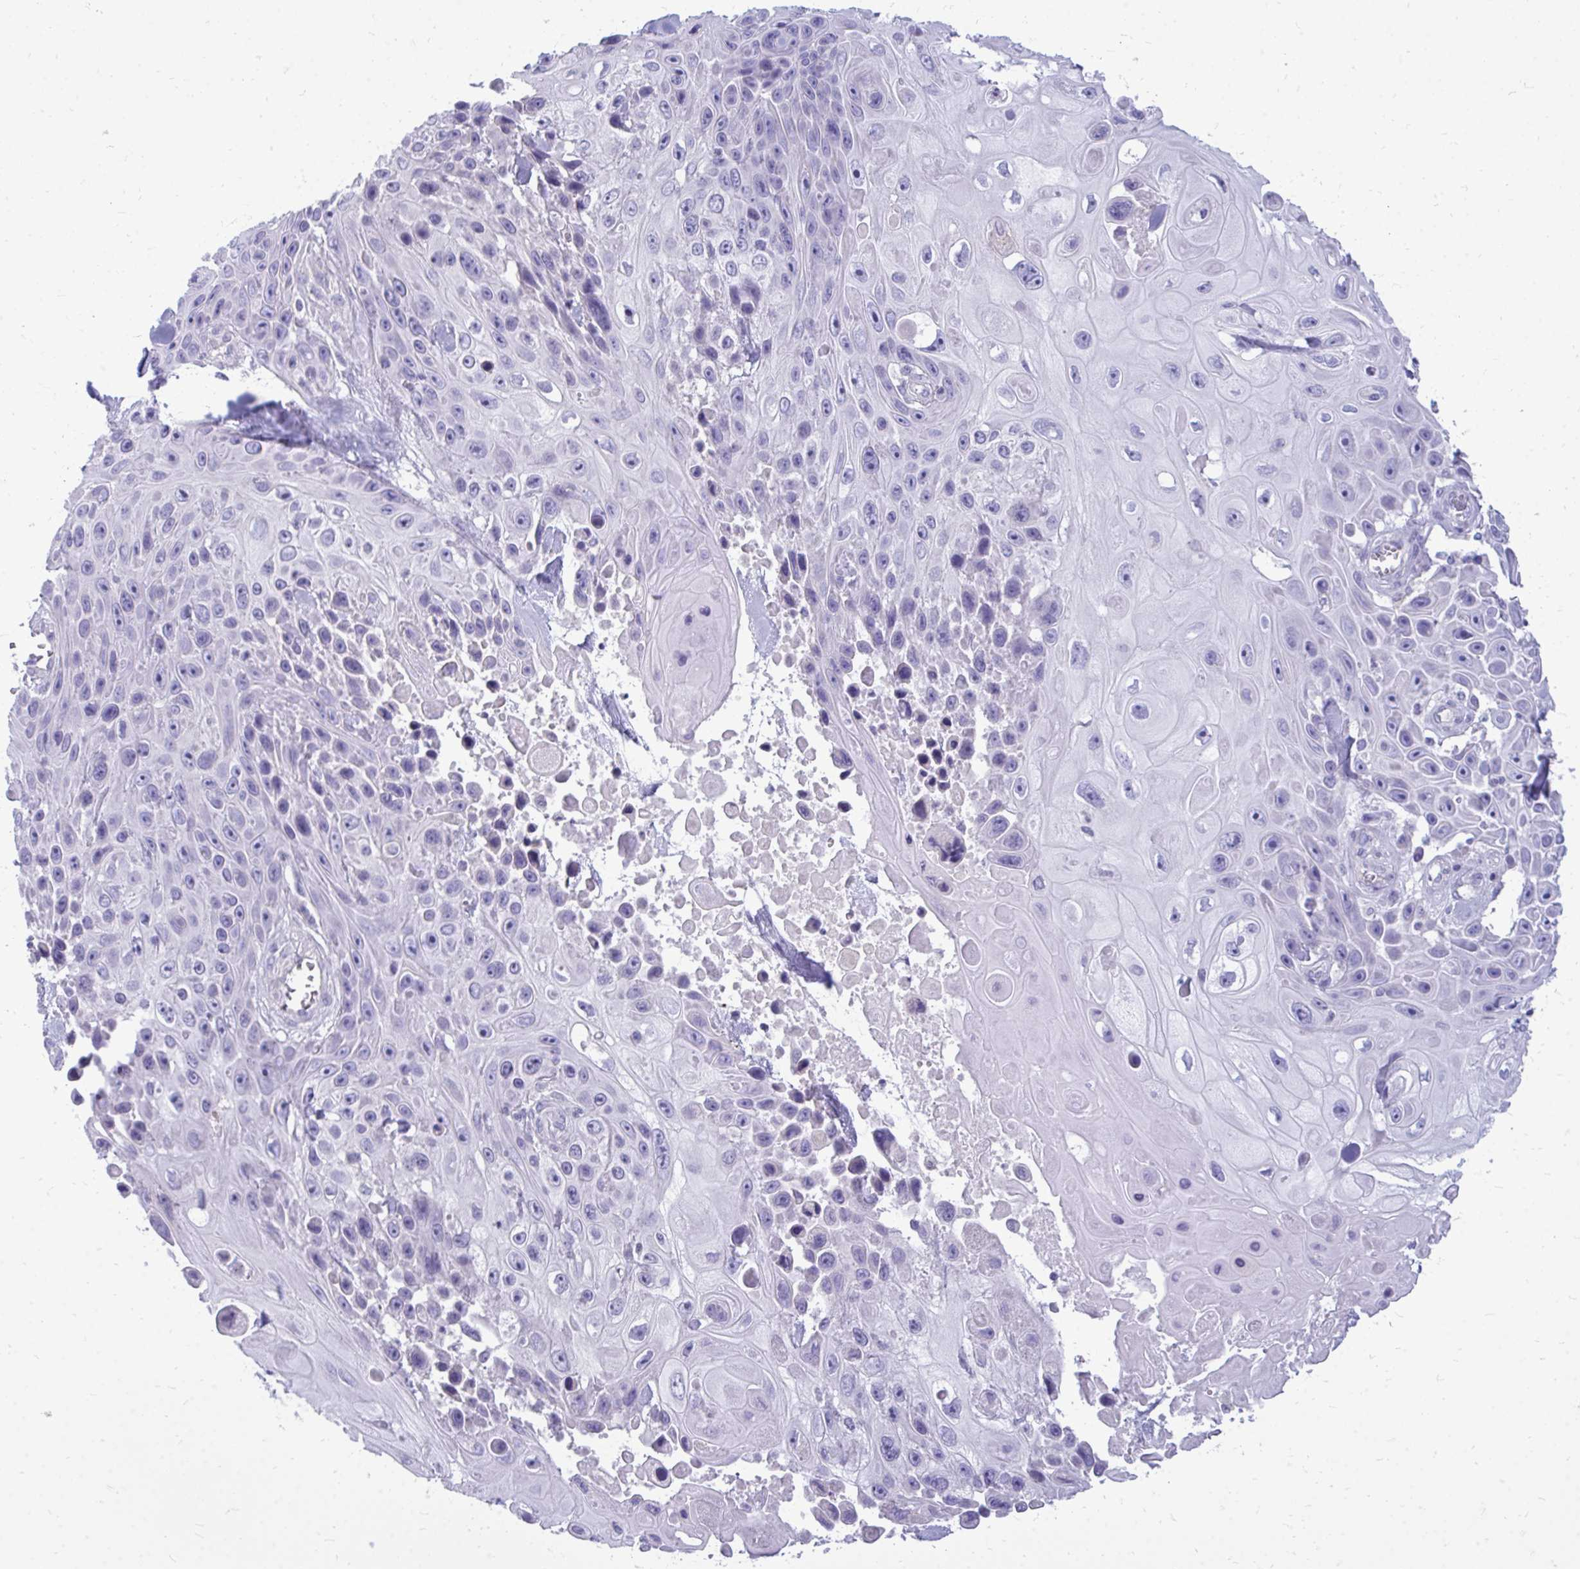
{"staining": {"intensity": "negative", "quantity": "none", "location": "none"}, "tissue": "skin cancer", "cell_type": "Tumor cells", "image_type": "cancer", "snomed": [{"axis": "morphology", "description": "Squamous cell carcinoma, NOS"}, {"axis": "topography", "description": "Skin"}], "caption": "Immunohistochemistry of human skin cancer reveals no positivity in tumor cells. (Stains: DAB immunohistochemistry (IHC) with hematoxylin counter stain, Microscopy: brightfield microscopy at high magnification).", "gene": "FABP3", "patient": {"sex": "male", "age": 82}}